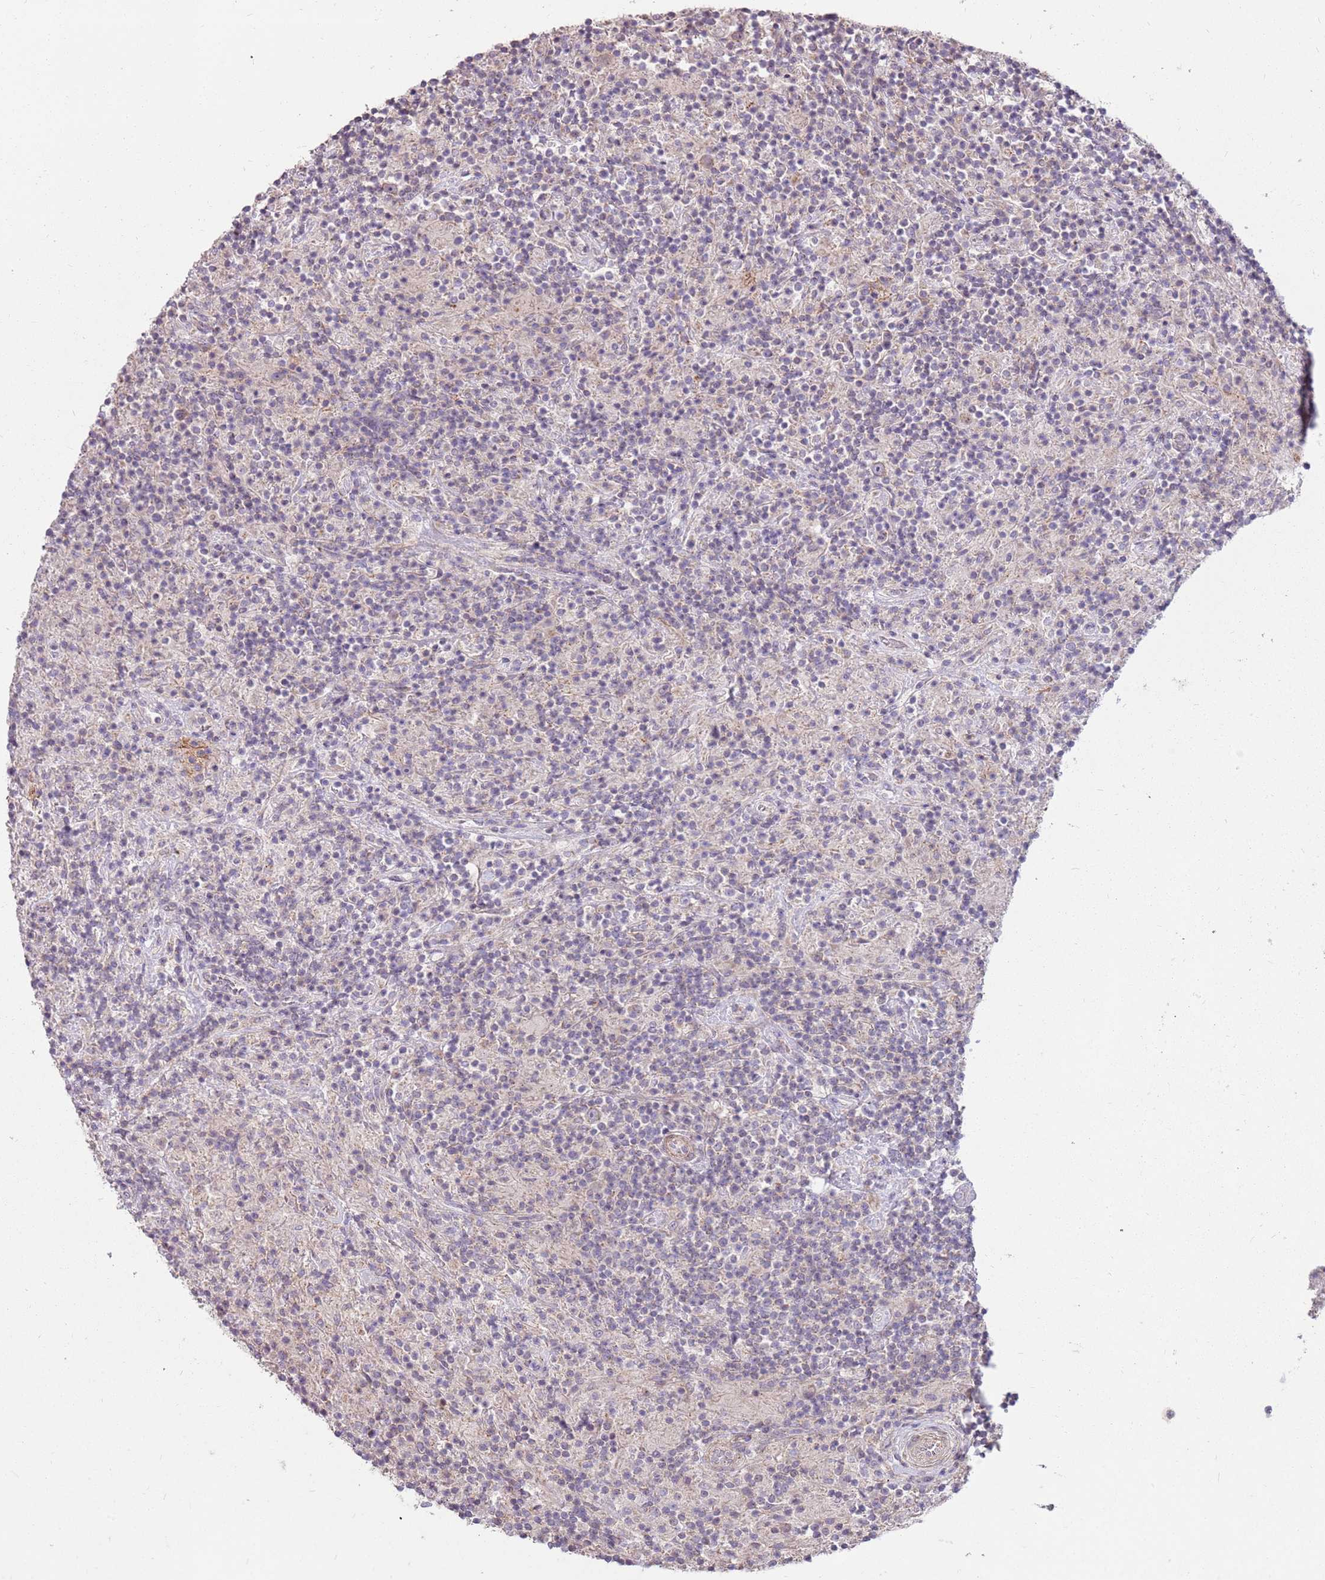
{"staining": {"intensity": "negative", "quantity": "none", "location": "none"}, "tissue": "lymphoma", "cell_type": "Tumor cells", "image_type": "cancer", "snomed": [{"axis": "morphology", "description": "Hodgkin's disease, NOS"}, {"axis": "topography", "description": "Lymph node"}], "caption": "High power microscopy image of an IHC photomicrograph of Hodgkin's disease, revealing no significant staining in tumor cells.", "gene": "SPATA31D1", "patient": {"sex": "male", "age": 70}}